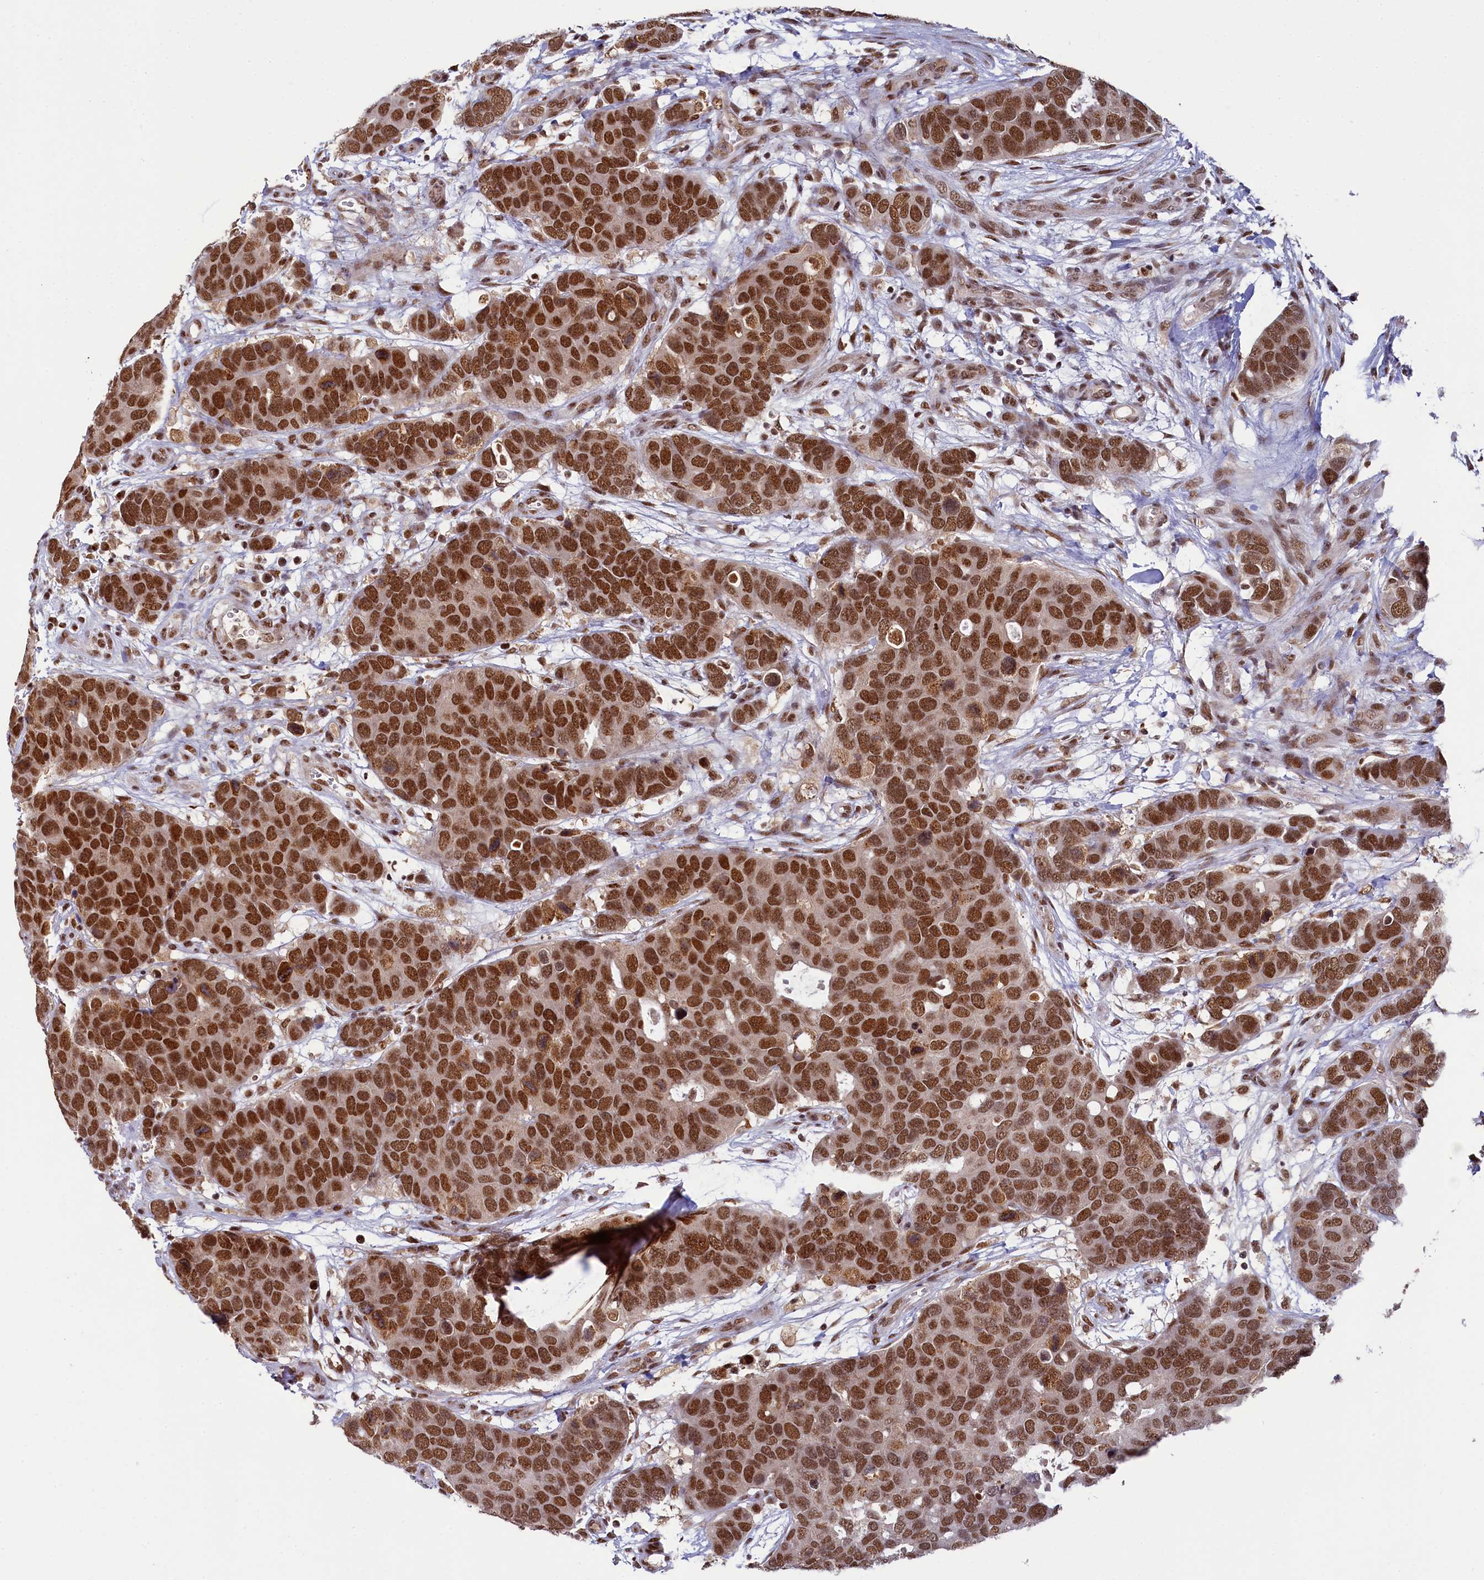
{"staining": {"intensity": "strong", "quantity": ">75%", "location": "nuclear"}, "tissue": "breast cancer", "cell_type": "Tumor cells", "image_type": "cancer", "snomed": [{"axis": "morphology", "description": "Duct carcinoma"}, {"axis": "topography", "description": "Breast"}], "caption": "High-magnification brightfield microscopy of breast invasive ductal carcinoma stained with DAB (brown) and counterstained with hematoxylin (blue). tumor cells exhibit strong nuclear positivity is present in approximately>75% of cells.", "gene": "PPHLN1", "patient": {"sex": "female", "age": 83}}